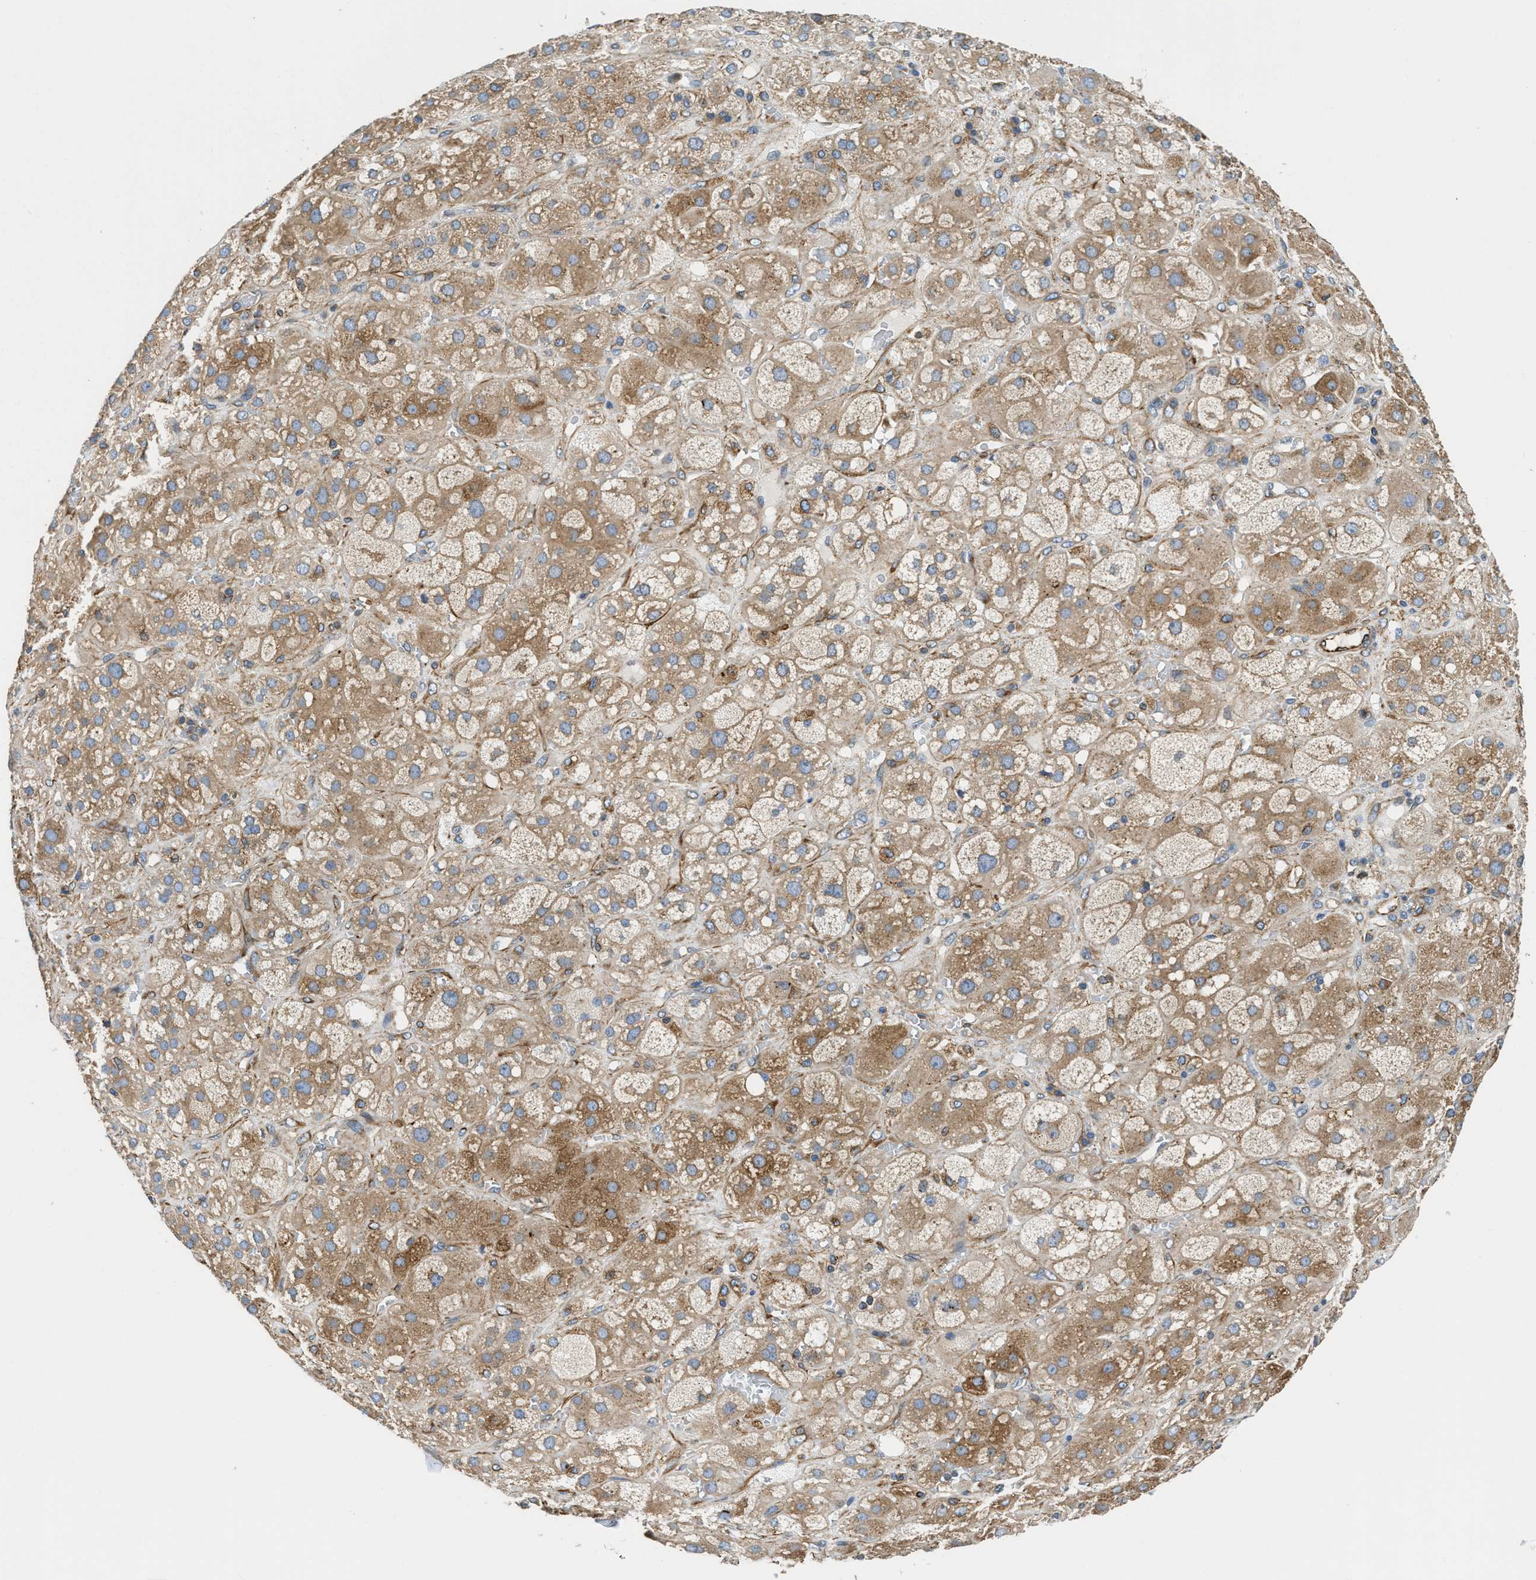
{"staining": {"intensity": "moderate", "quantity": ">75%", "location": "cytoplasmic/membranous"}, "tissue": "adrenal gland", "cell_type": "Glandular cells", "image_type": "normal", "snomed": [{"axis": "morphology", "description": "Normal tissue, NOS"}, {"axis": "topography", "description": "Adrenal gland"}], "caption": "The image demonstrates immunohistochemical staining of normal adrenal gland. There is moderate cytoplasmic/membranous expression is appreciated in about >75% of glandular cells.", "gene": "HSD17B12", "patient": {"sex": "female", "age": 47}}